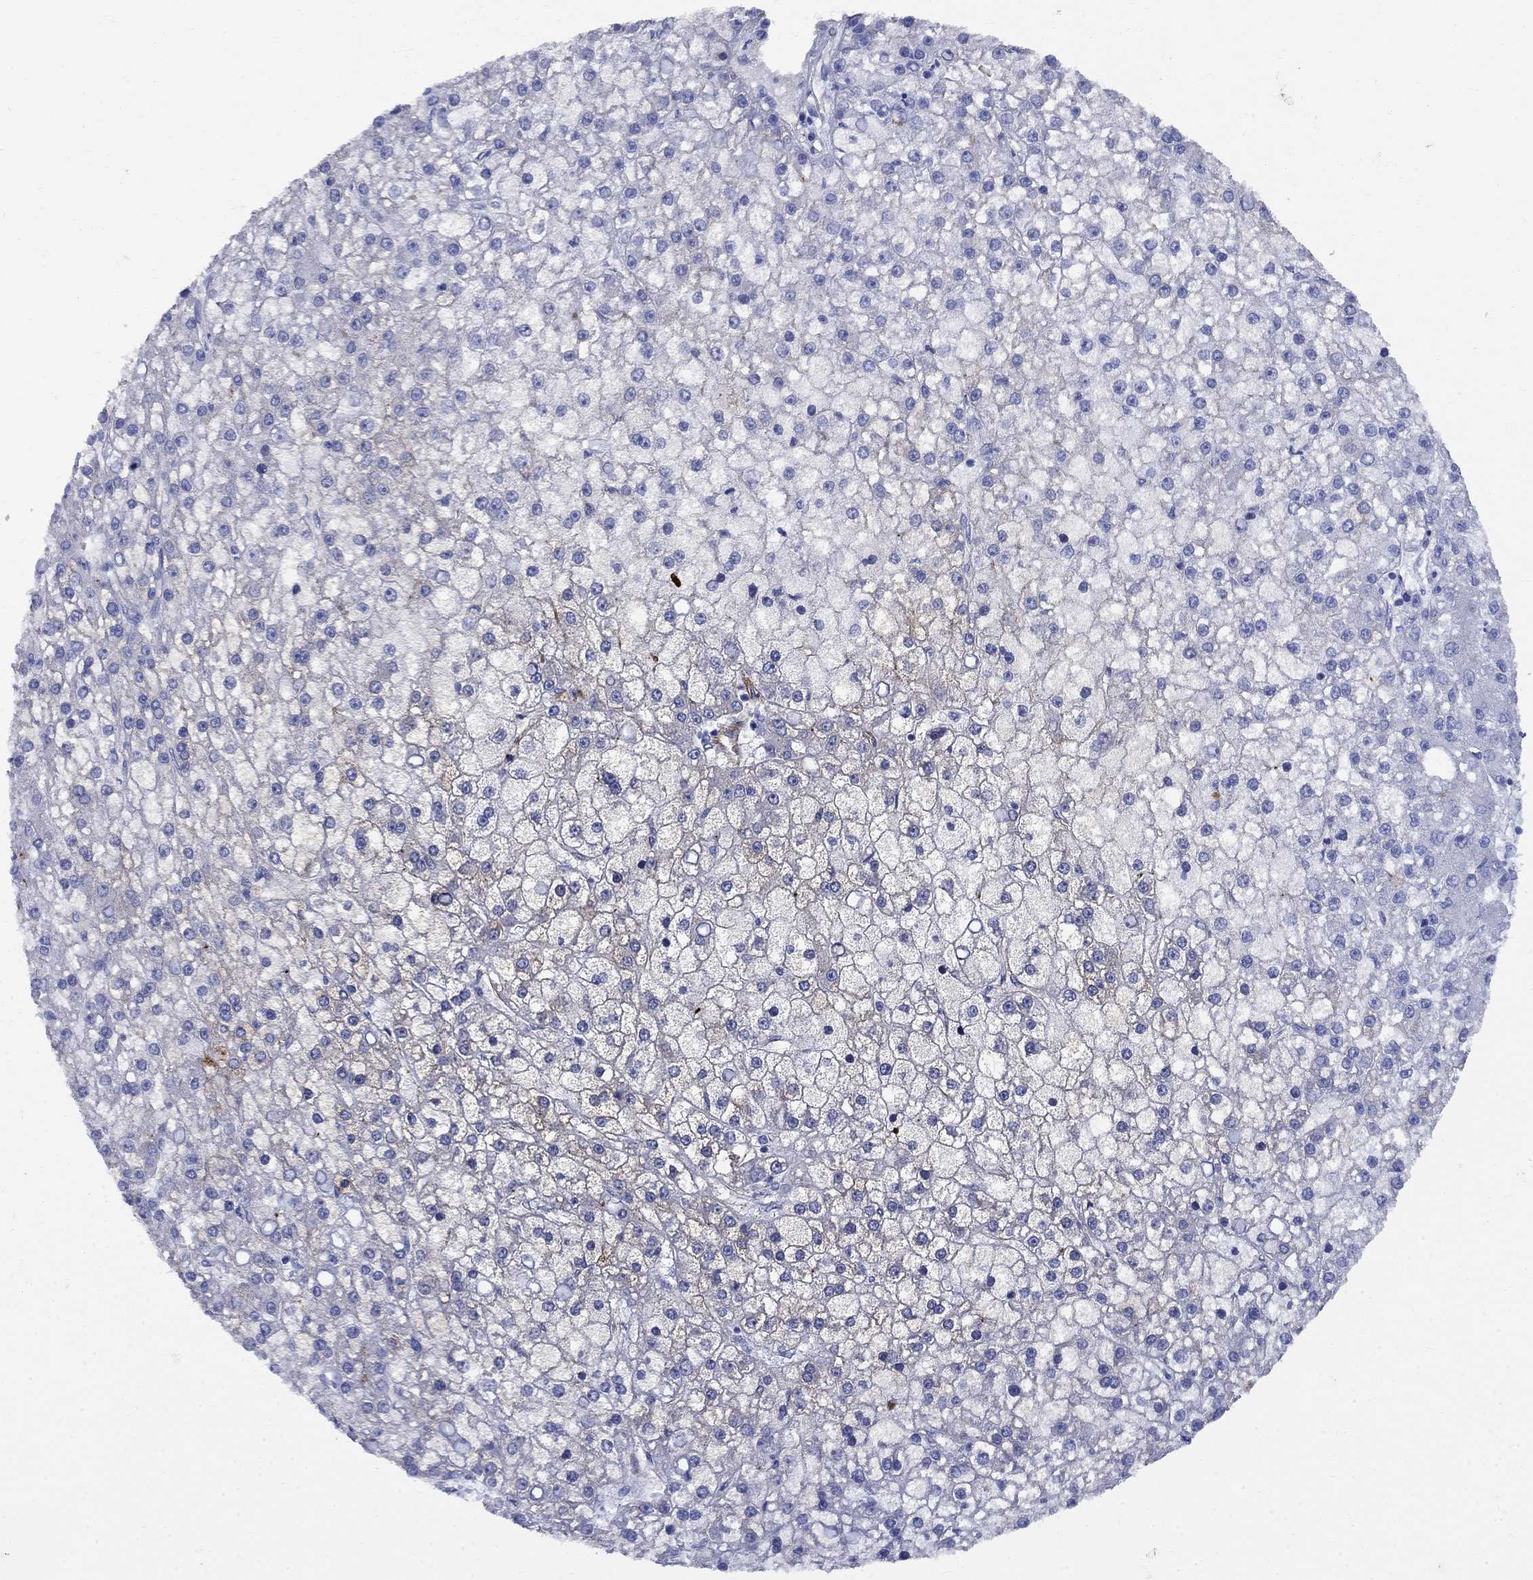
{"staining": {"intensity": "negative", "quantity": "none", "location": "none"}, "tissue": "liver cancer", "cell_type": "Tumor cells", "image_type": "cancer", "snomed": [{"axis": "morphology", "description": "Carcinoma, Hepatocellular, NOS"}, {"axis": "topography", "description": "Liver"}], "caption": "This is an IHC micrograph of liver cancer (hepatocellular carcinoma). There is no staining in tumor cells.", "gene": "VTN", "patient": {"sex": "male", "age": 67}}